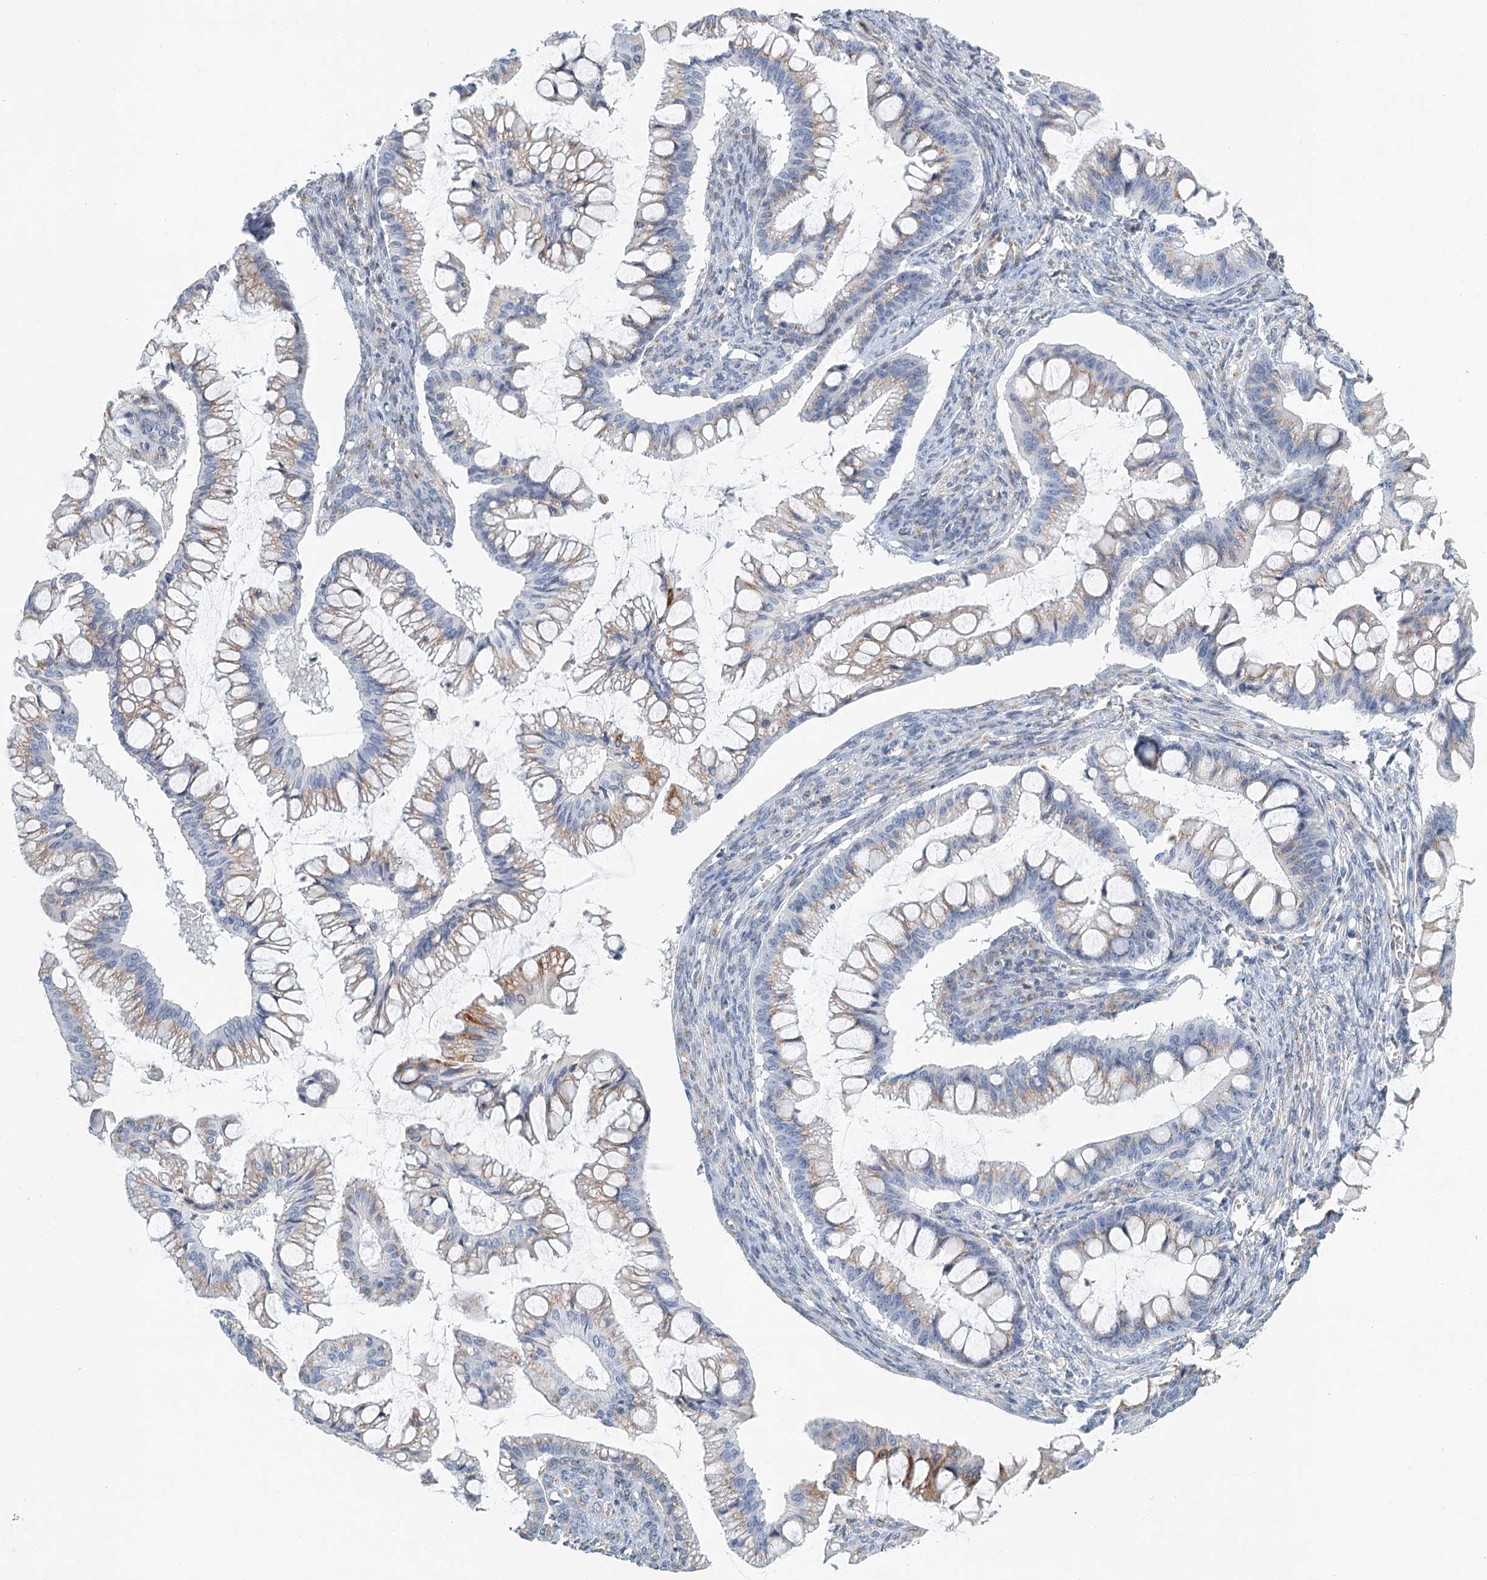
{"staining": {"intensity": "weak", "quantity": "25%-75%", "location": "cytoplasmic/membranous"}, "tissue": "ovarian cancer", "cell_type": "Tumor cells", "image_type": "cancer", "snomed": [{"axis": "morphology", "description": "Cystadenocarcinoma, mucinous, NOS"}, {"axis": "topography", "description": "Ovary"}], "caption": "Ovarian cancer stained with immunohistochemistry (IHC) reveals weak cytoplasmic/membranous expression in approximately 25%-75% of tumor cells.", "gene": "ZNF527", "patient": {"sex": "female", "age": 73}}